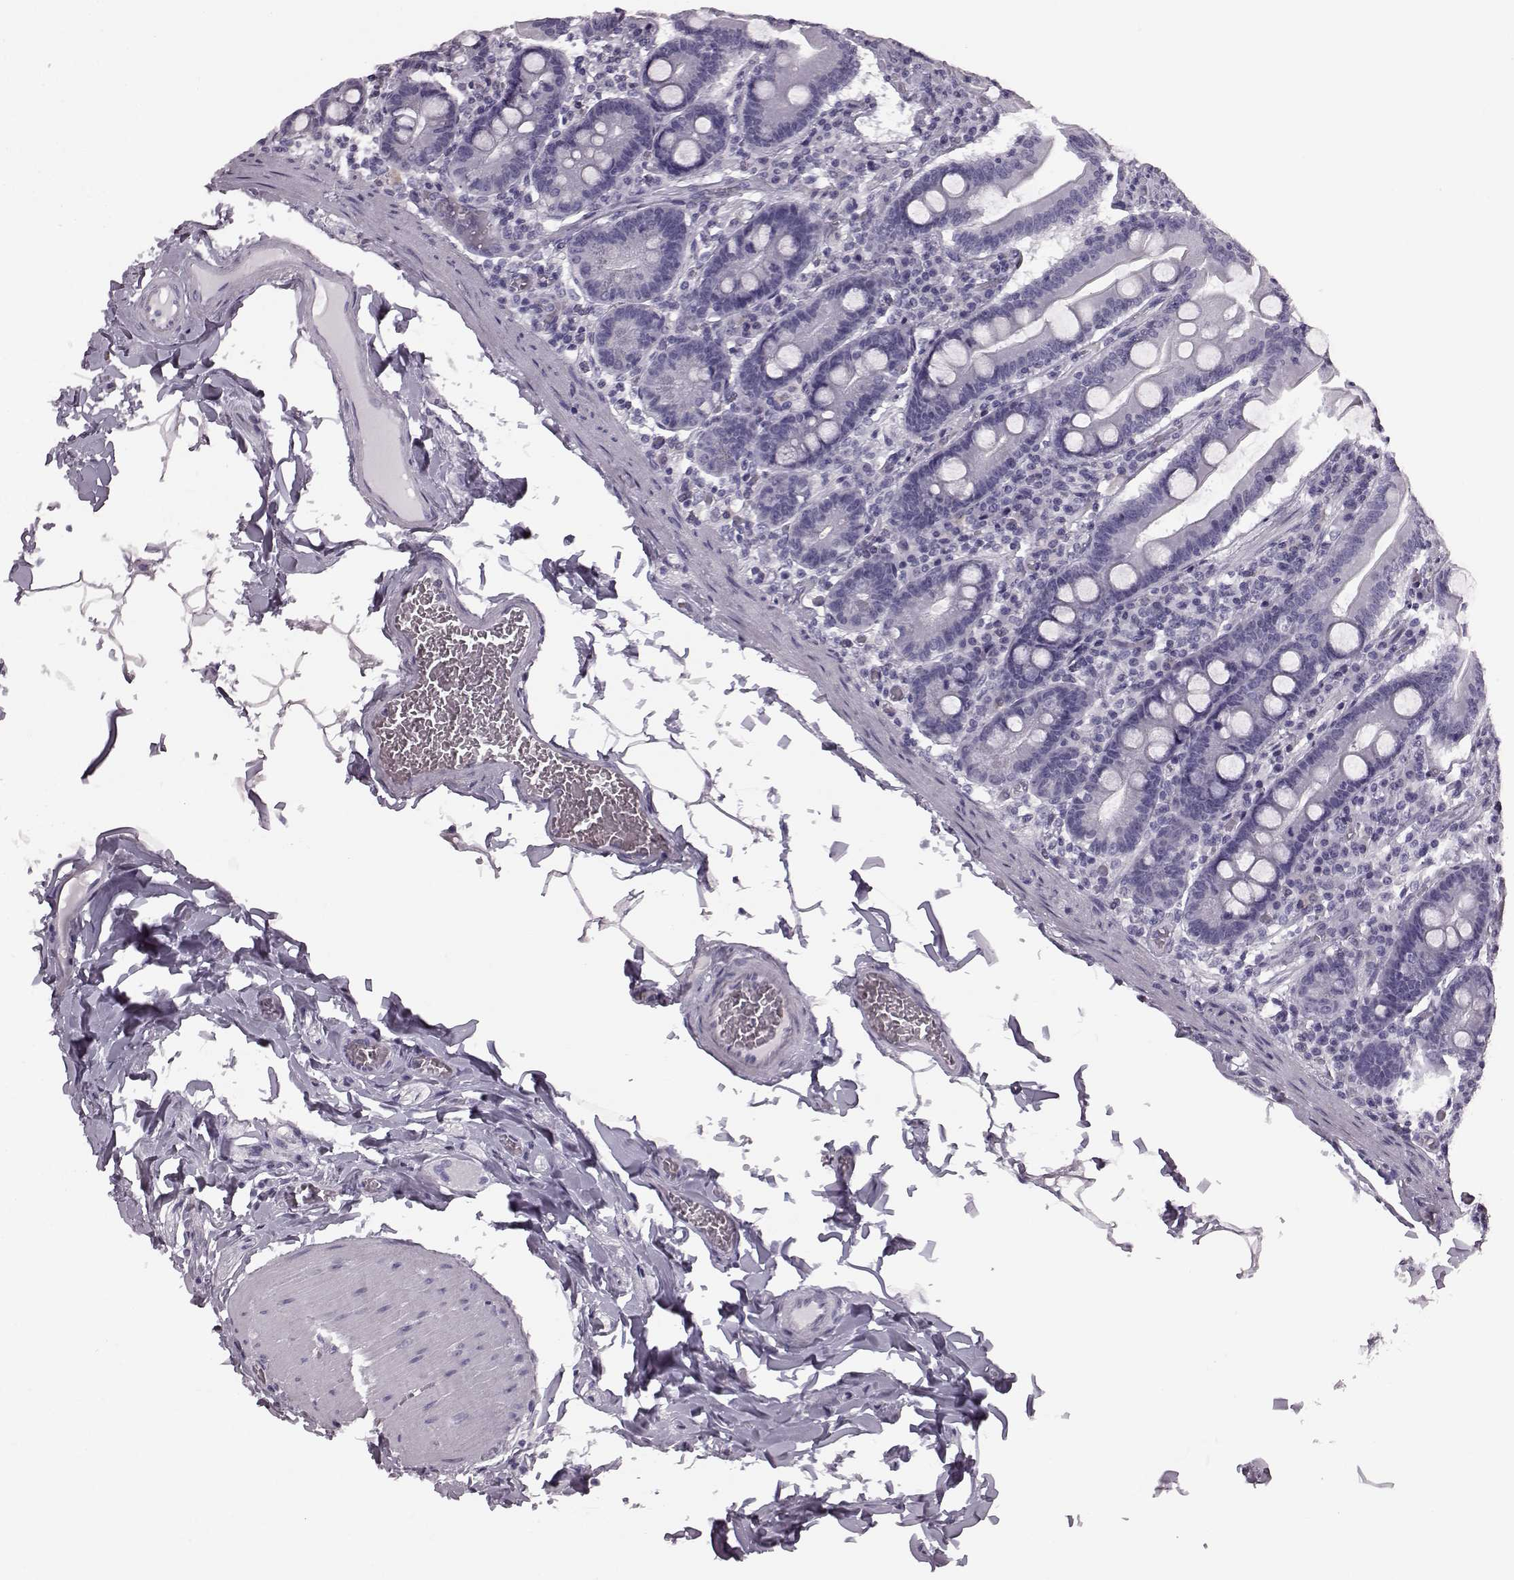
{"staining": {"intensity": "negative", "quantity": "none", "location": "none"}, "tissue": "small intestine", "cell_type": "Glandular cells", "image_type": "normal", "snomed": [{"axis": "morphology", "description": "Normal tissue, NOS"}, {"axis": "topography", "description": "Small intestine"}], "caption": "Immunohistochemical staining of normal small intestine shows no significant expression in glandular cells.", "gene": "JSRP1", "patient": {"sex": "male", "age": 37}}